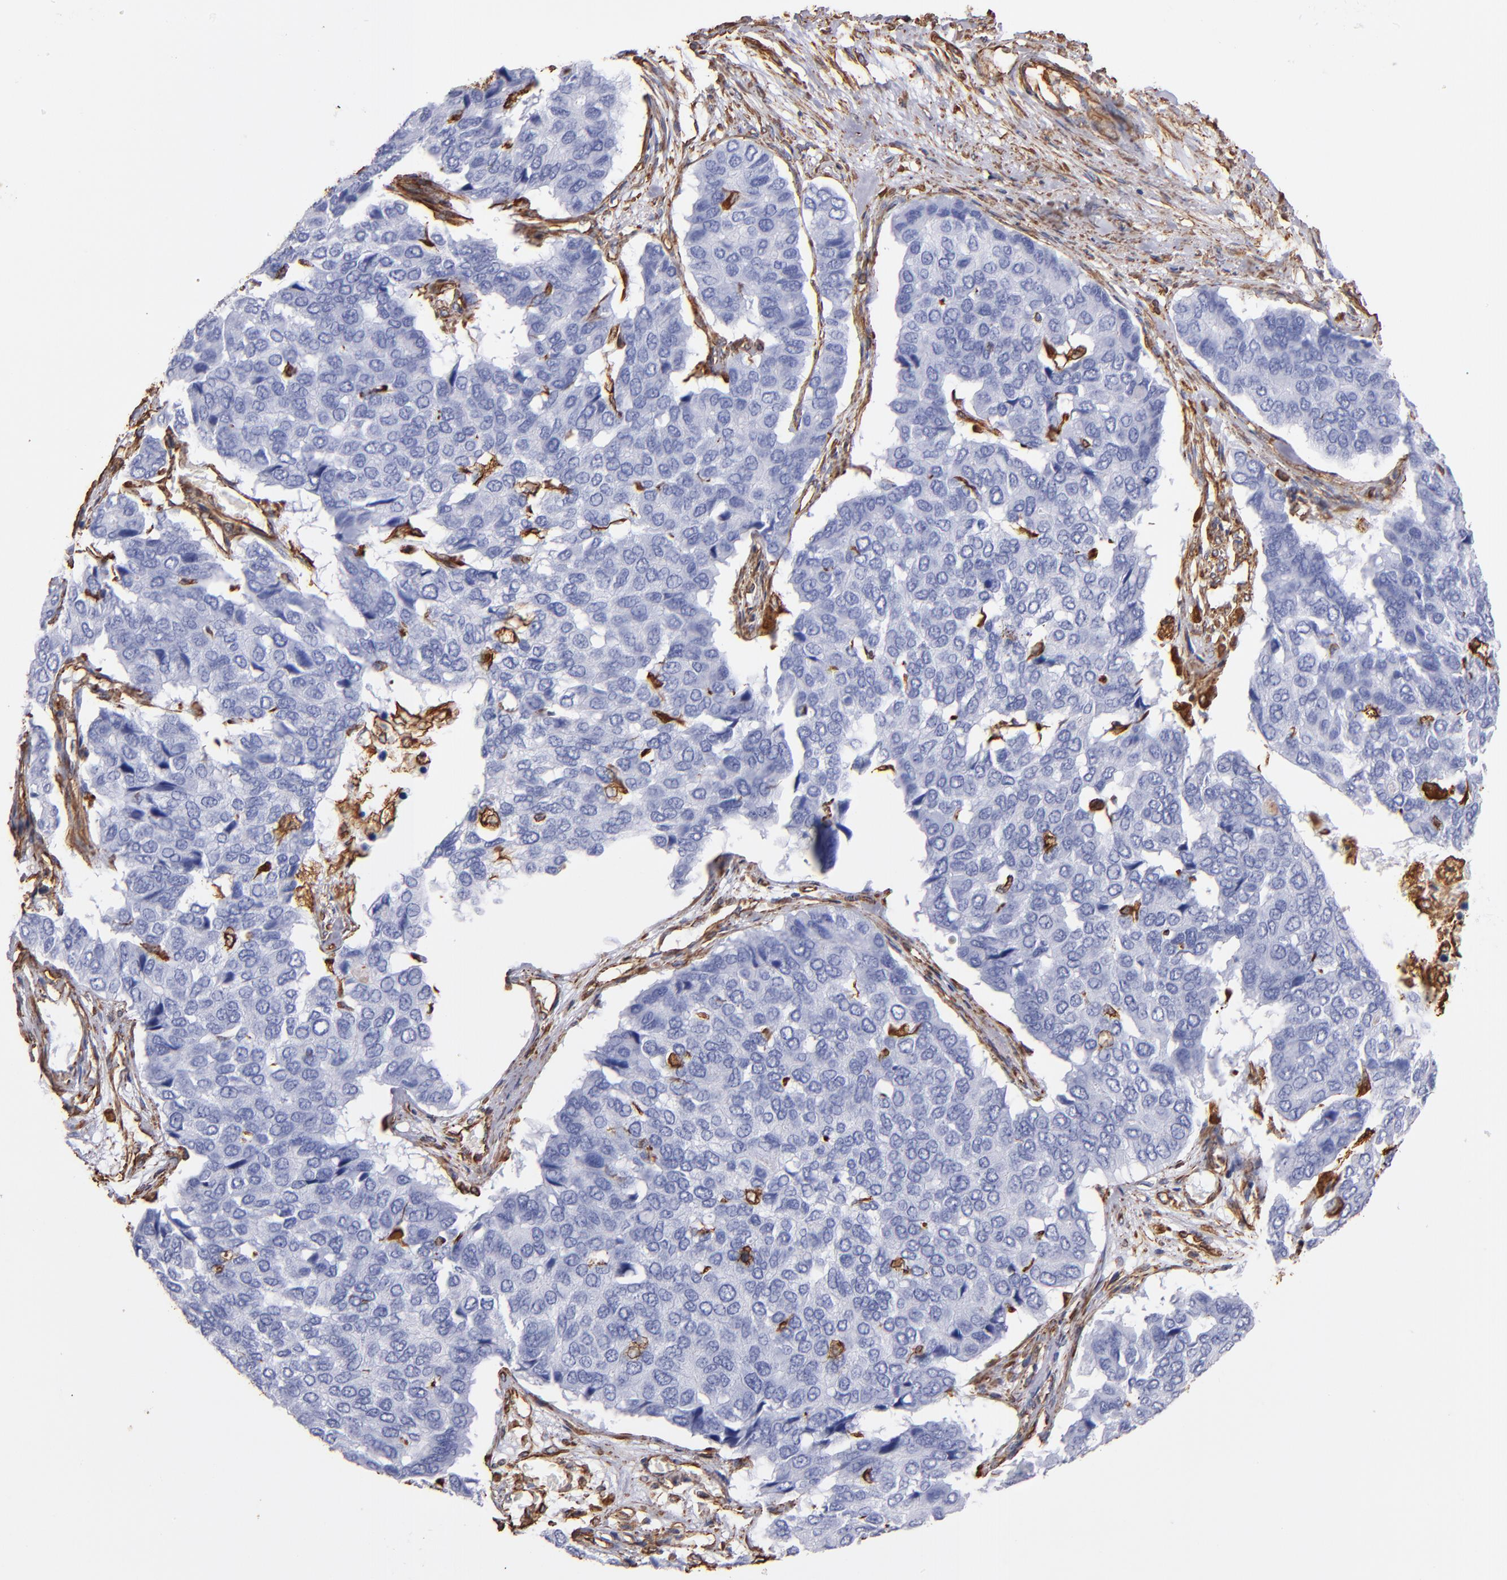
{"staining": {"intensity": "negative", "quantity": "none", "location": "none"}, "tissue": "pancreatic cancer", "cell_type": "Tumor cells", "image_type": "cancer", "snomed": [{"axis": "morphology", "description": "Adenocarcinoma, NOS"}, {"axis": "topography", "description": "Pancreas"}], "caption": "High magnification brightfield microscopy of pancreatic cancer (adenocarcinoma) stained with DAB (3,3'-diaminobenzidine) (brown) and counterstained with hematoxylin (blue): tumor cells show no significant staining.", "gene": "VIM", "patient": {"sex": "male", "age": 50}}